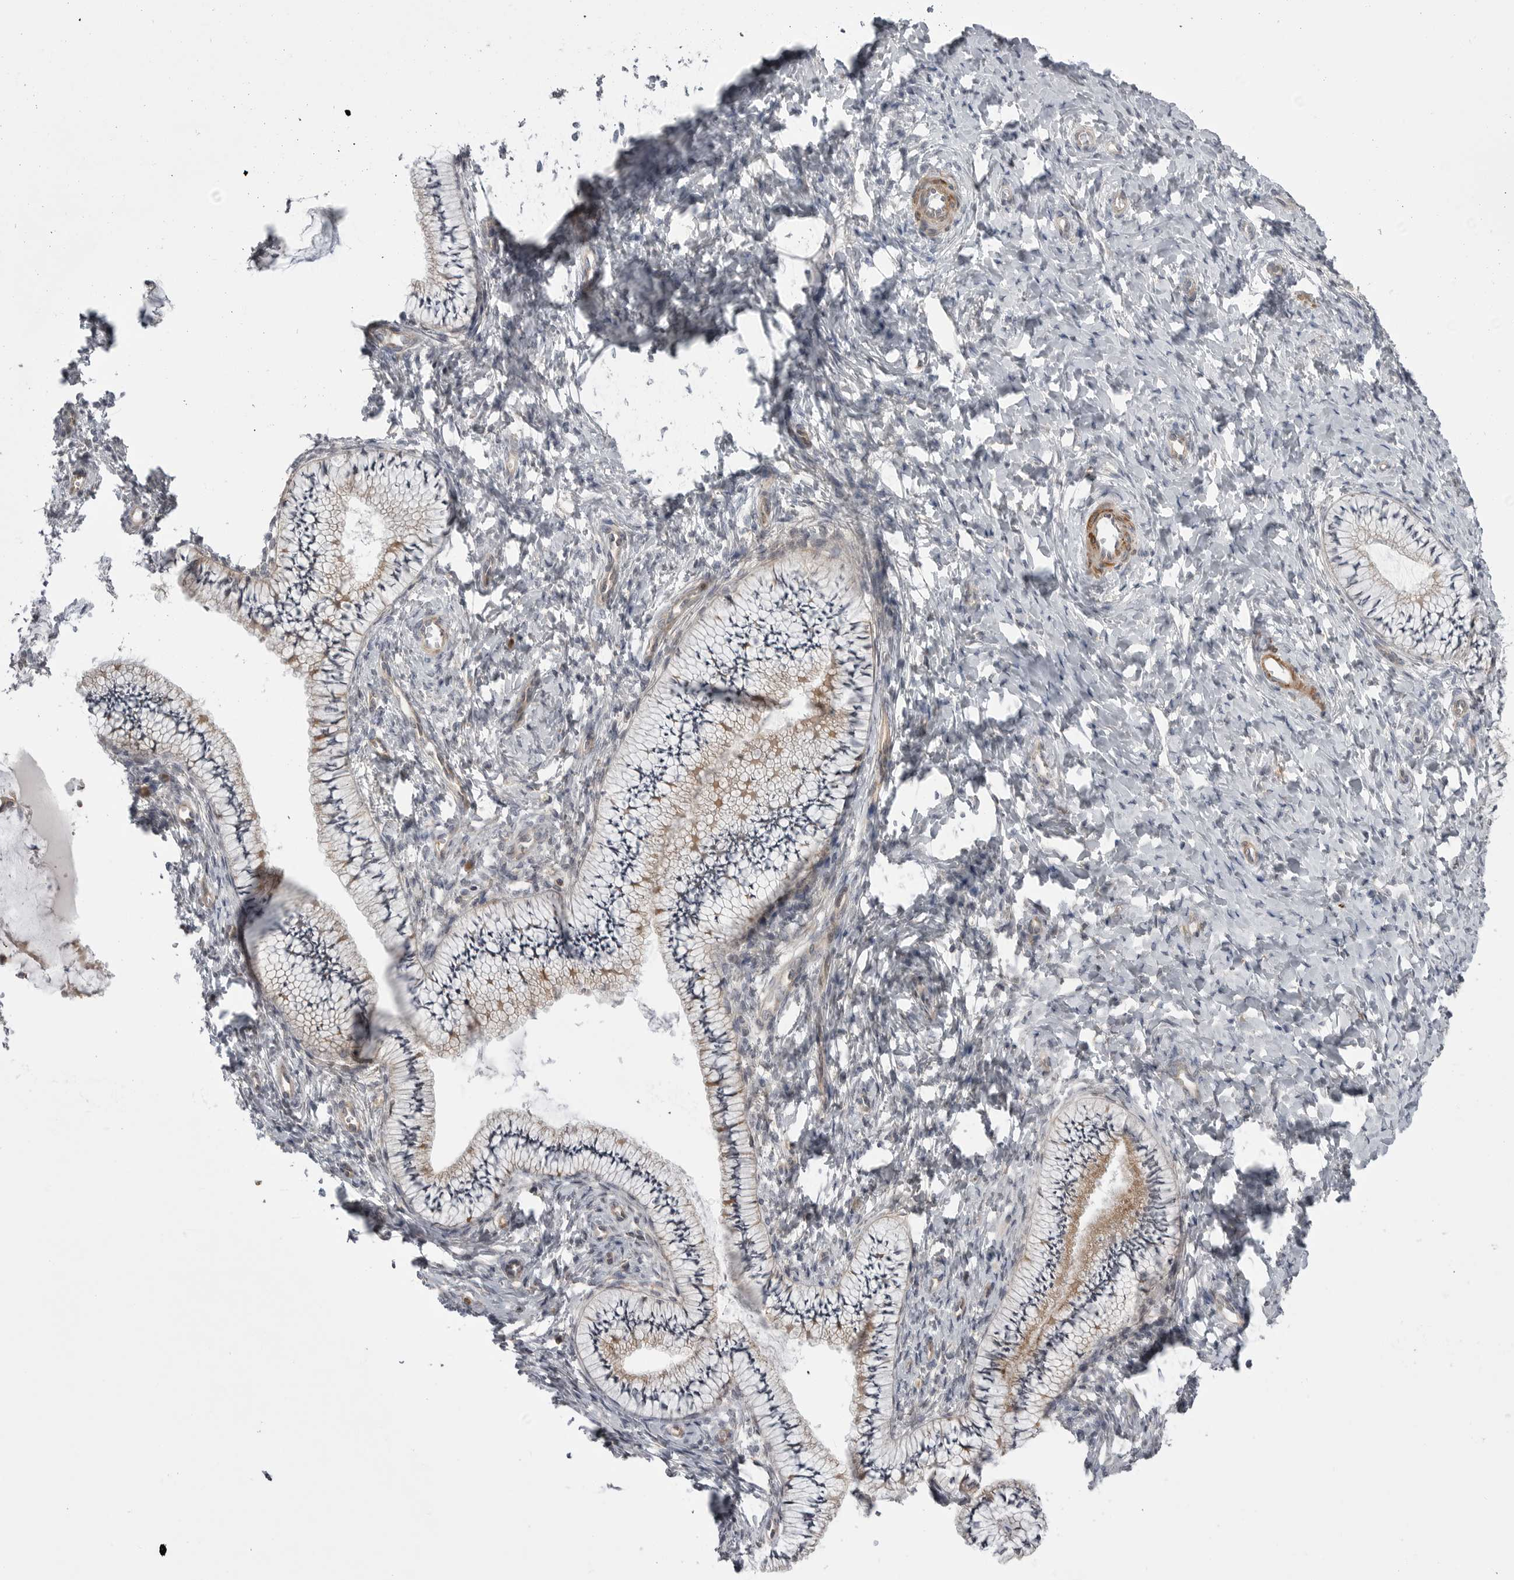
{"staining": {"intensity": "moderate", "quantity": "25%-75%", "location": "cytoplasmic/membranous"}, "tissue": "cervix", "cell_type": "Glandular cells", "image_type": "normal", "snomed": [{"axis": "morphology", "description": "Normal tissue, NOS"}, {"axis": "topography", "description": "Cervix"}], "caption": "Protein positivity by immunohistochemistry (IHC) exhibits moderate cytoplasmic/membranous staining in about 25%-75% of glandular cells in unremarkable cervix. (brown staining indicates protein expression, while blue staining denotes nuclei).", "gene": "SCP2", "patient": {"sex": "female", "age": 36}}